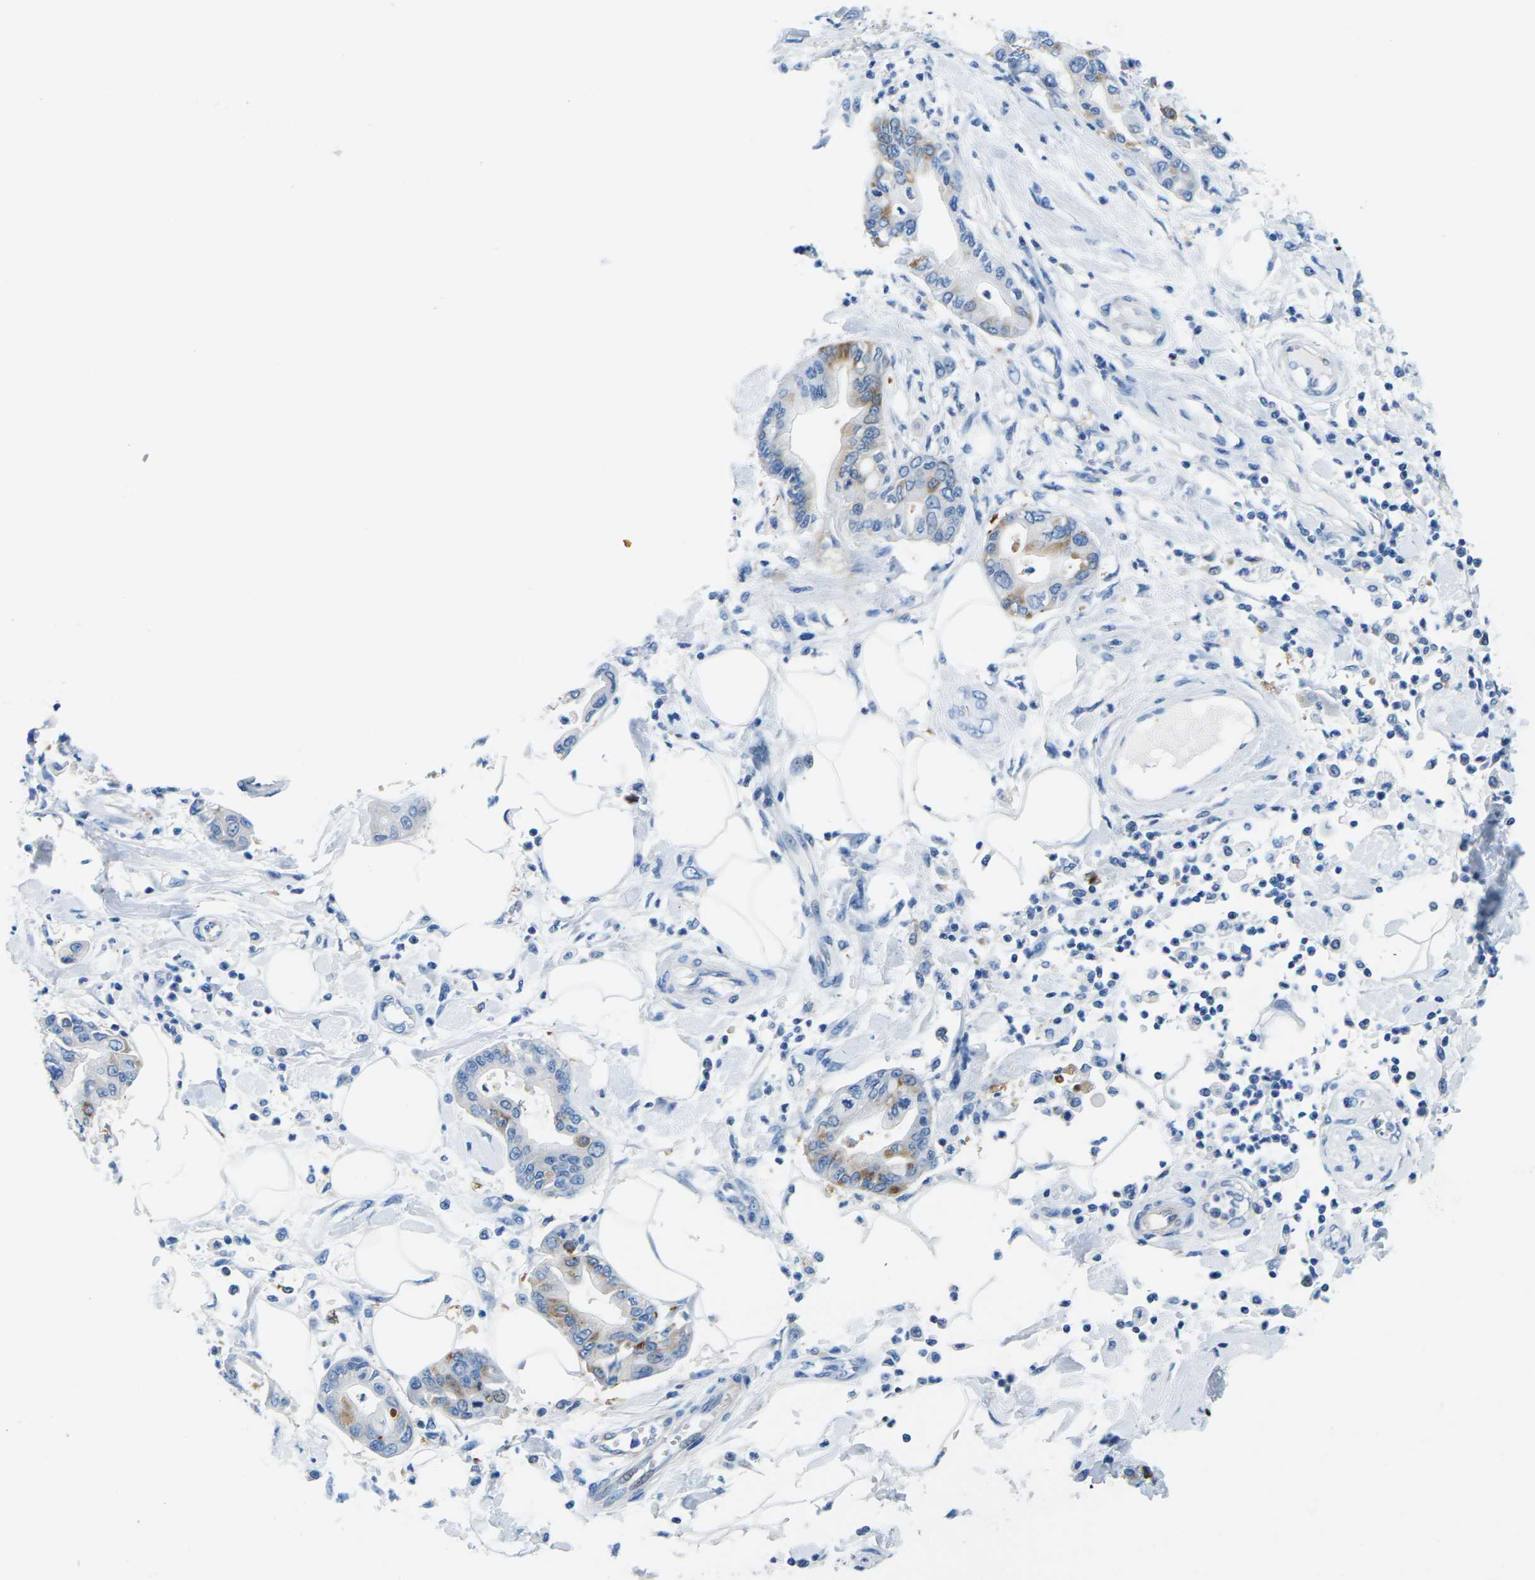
{"staining": {"intensity": "moderate", "quantity": "25%-75%", "location": "cytoplasmic/membranous"}, "tissue": "pancreatic cancer", "cell_type": "Tumor cells", "image_type": "cancer", "snomed": [{"axis": "morphology", "description": "Adenocarcinoma, NOS"}, {"axis": "morphology", "description": "Adenocarcinoma, metastatic, NOS"}, {"axis": "topography", "description": "Lymph node"}, {"axis": "topography", "description": "Pancreas"}, {"axis": "topography", "description": "Duodenum"}], "caption": "Metastatic adenocarcinoma (pancreatic) was stained to show a protein in brown. There is medium levels of moderate cytoplasmic/membranous staining in approximately 25%-75% of tumor cells.", "gene": "SYNGR2", "patient": {"sex": "female", "age": 64}}